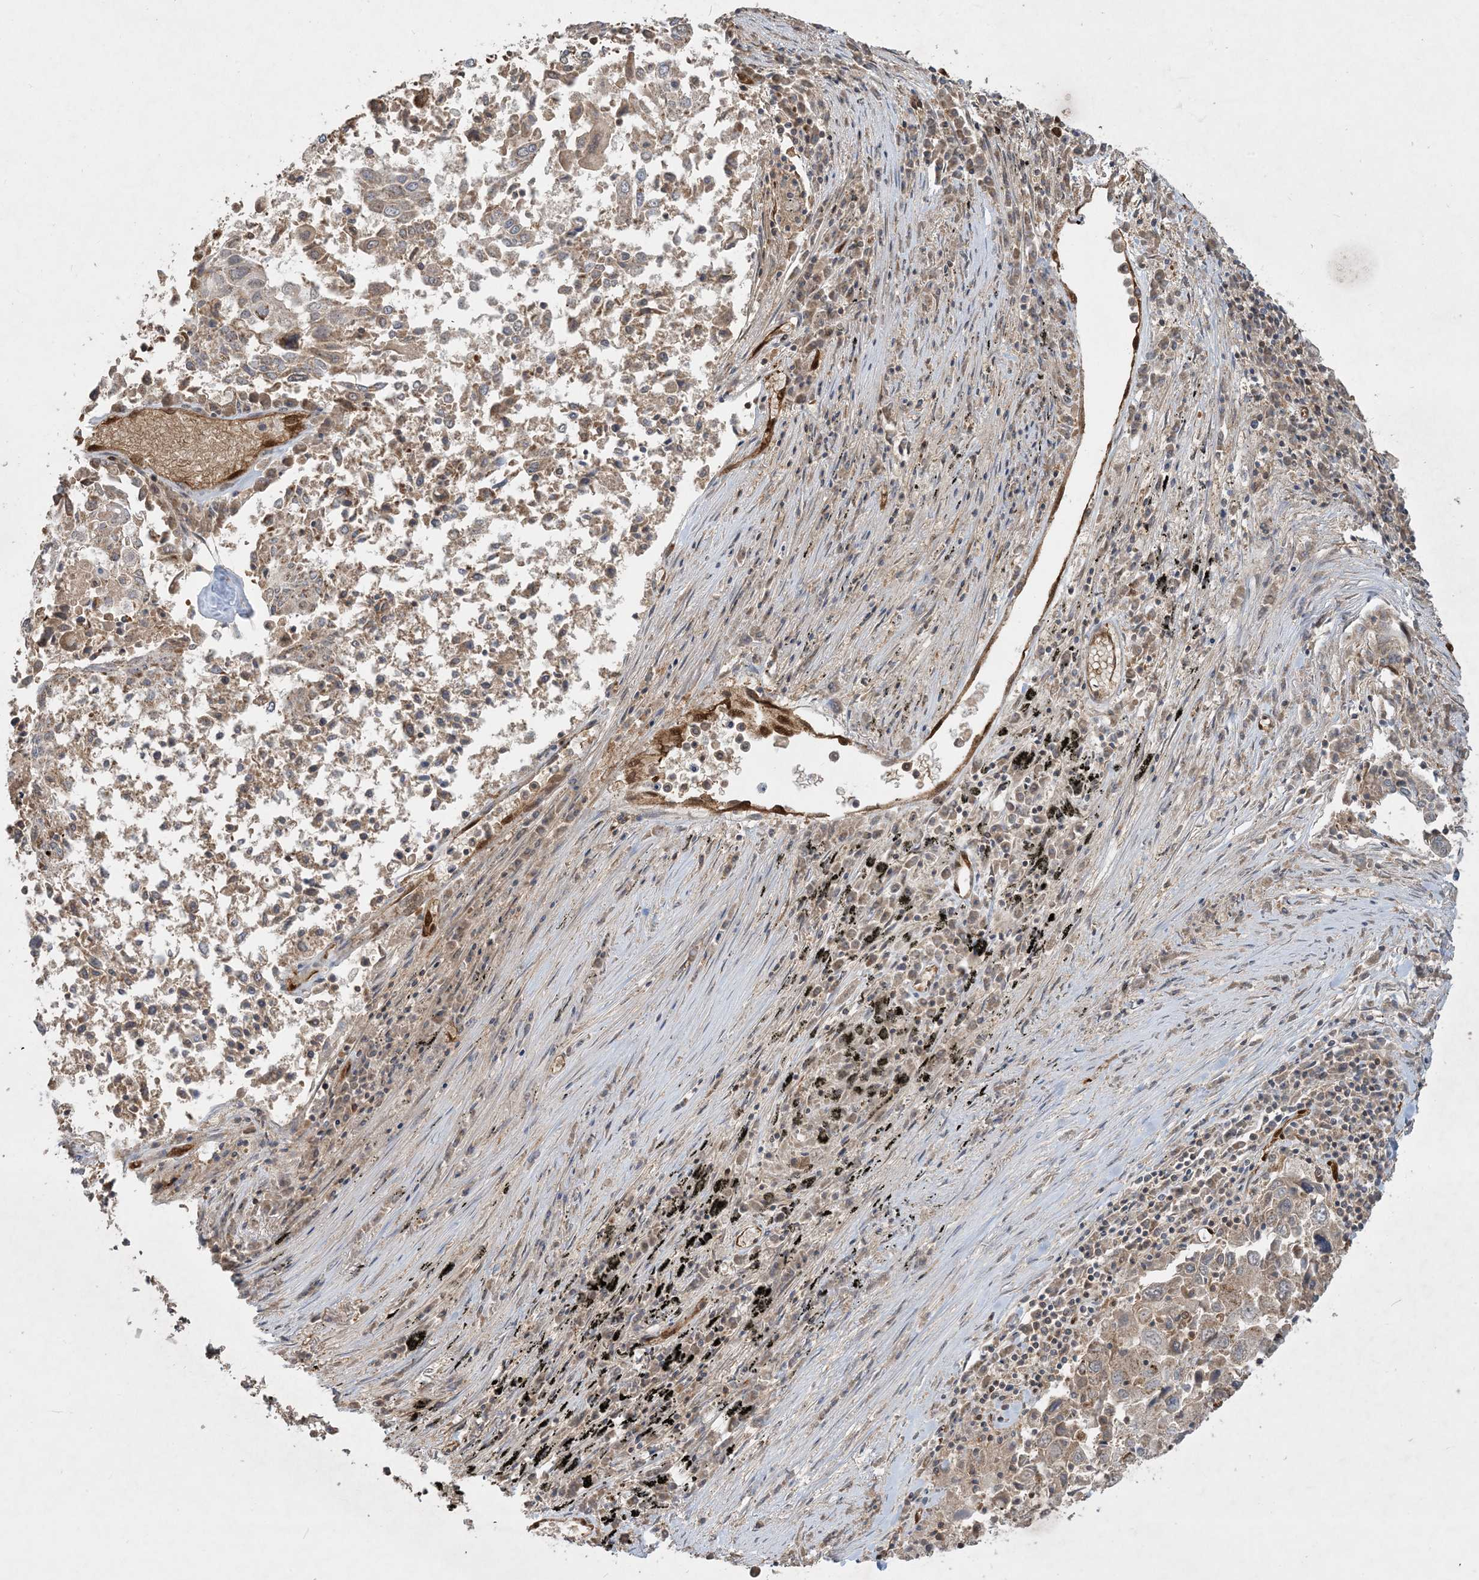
{"staining": {"intensity": "weak", "quantity": ">75%", "location": "cytoplasmic/membranous"}, "tissue": "lung cancer", "cell_type": "Tumor cells", "image_type": "cancer", "snomed": [{"axis": "morphology", "description": "Squamous cell carcinoma, NOS"}, {"axis": "topography", "description": "Lung"}], "caption": "Immunohistochemistry (IHC) photomicrograph of lung cancer (squamous cell carcinoma) stained for a protein (brown), which demonstrates low levels of weak cytoplasmic/membranous staining in approximately >75% of tumor cells.", "gene": "PPM1F", "patient": {"sex": "male", "age": 65}}